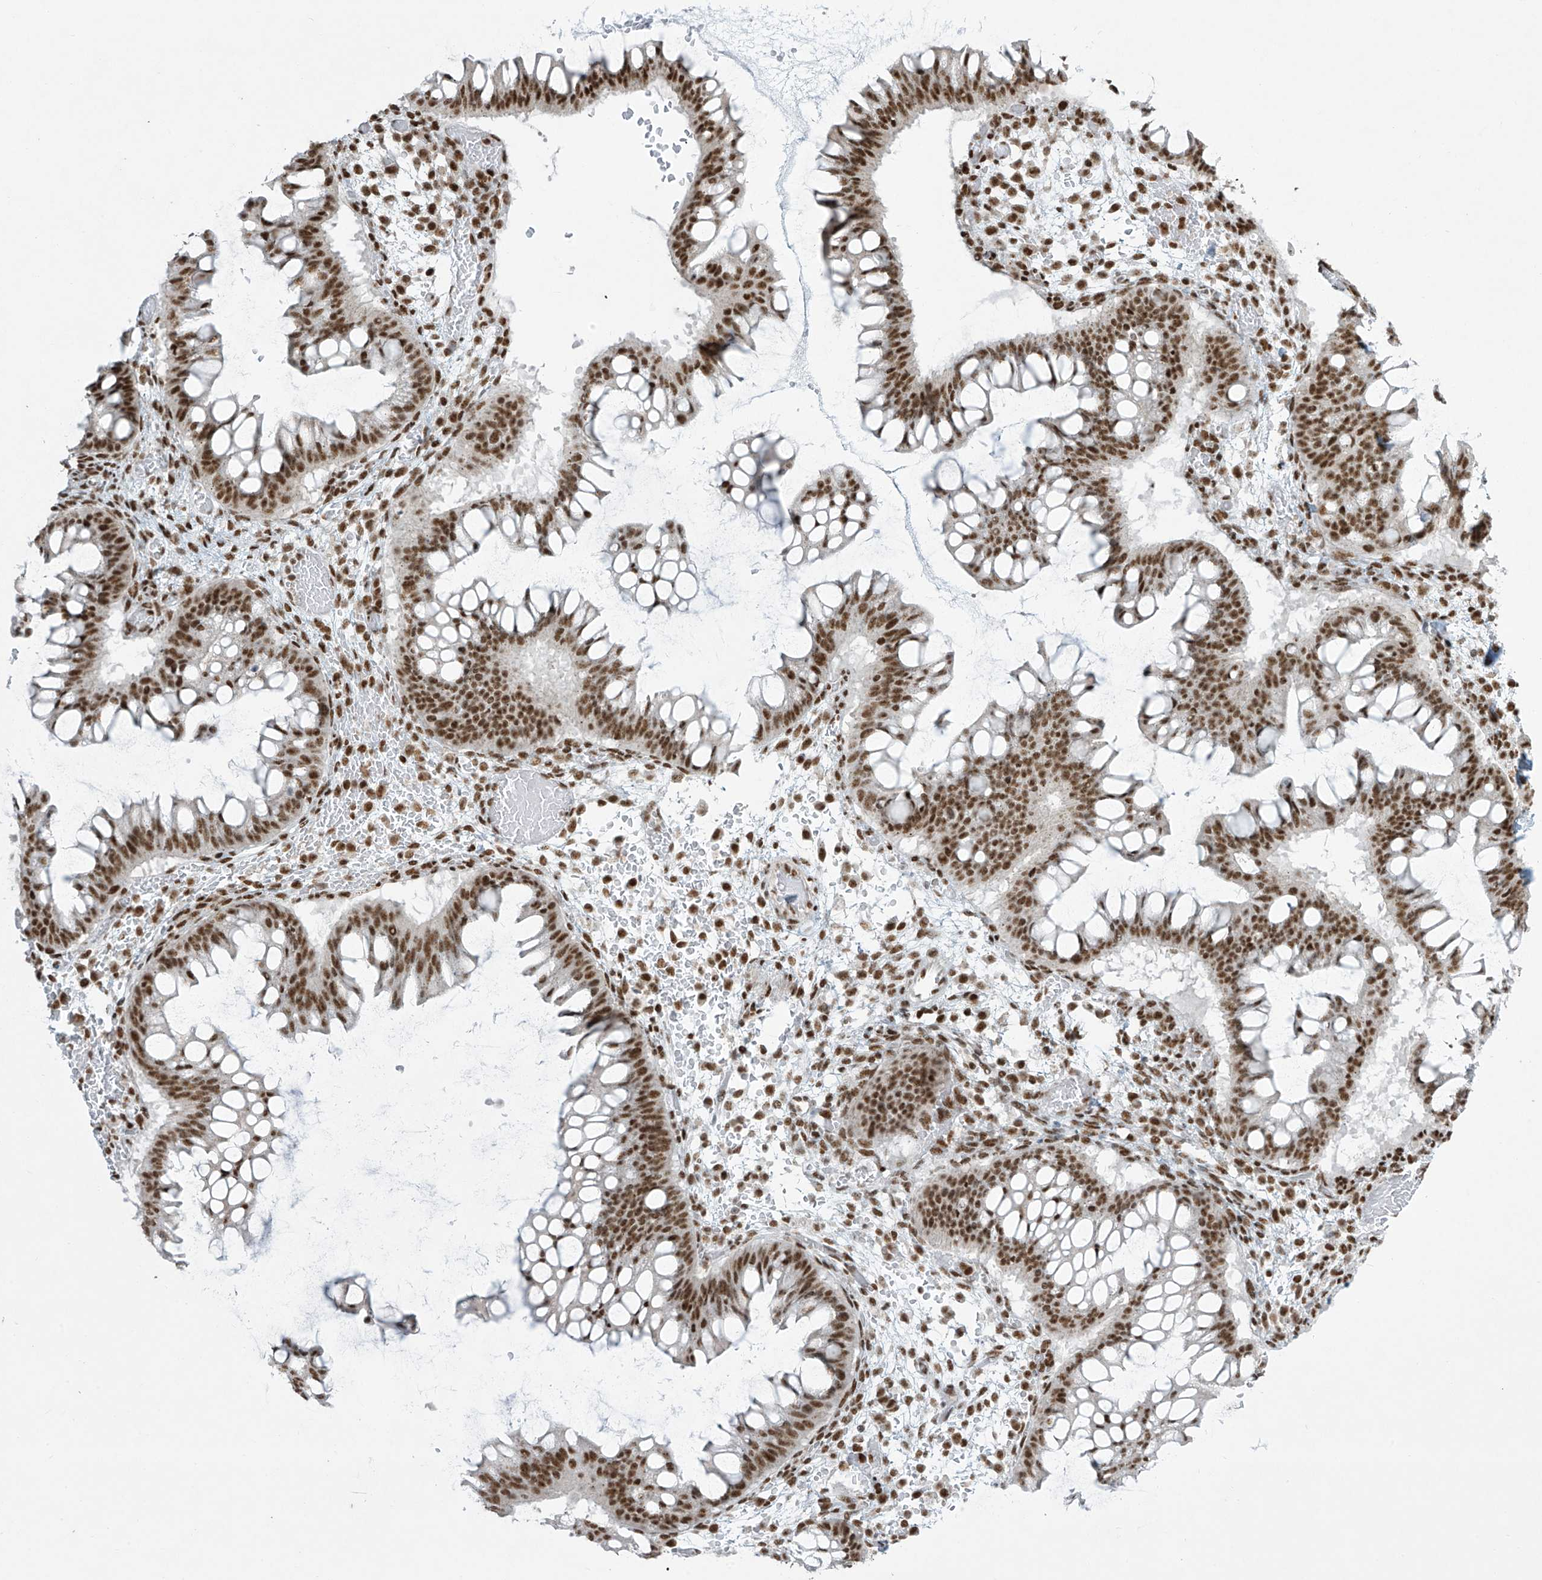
{"staining": {"intensity": "moderate", "quantity": ">75%", "location": "nuclear"}, "tissue": "ovarian cancer", "cell_type": "Tumor cells", "image_type": "cancer", "snomed": [{"axis": "morphology", "description": "Cystadenocarcinoma, mucinous, NOS"}, {"axis": "topography", "description": "Ovary"}], "caption": "A micrograph of ovarian mucinous cystadenocarcinoma stained for a protein exhibits moderate nuclear brown staining in tumor cells.", "gene": "MS4A6A", "patient": {"sex": "female", "age": 73}}